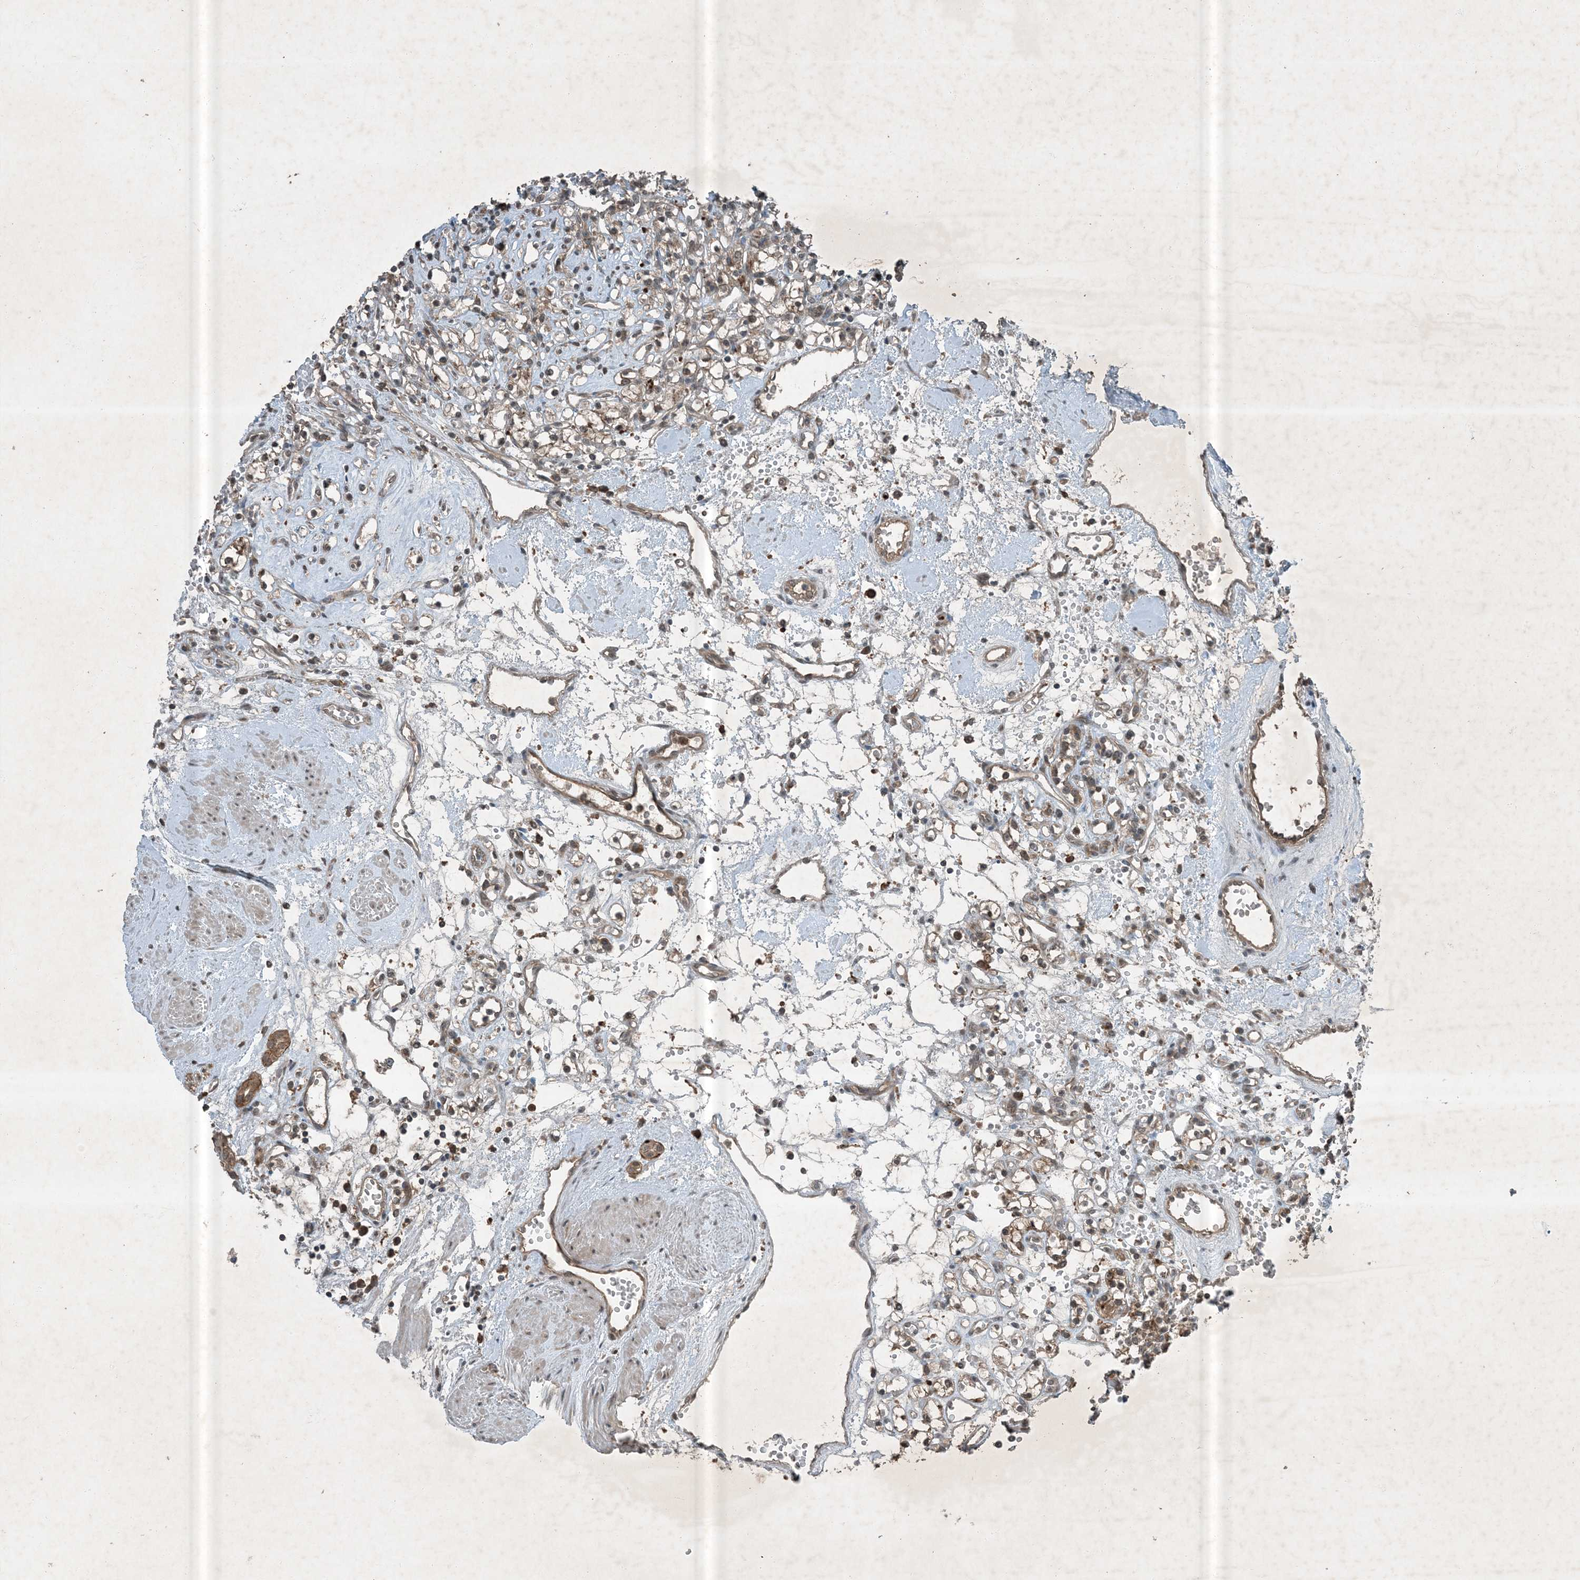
{"staining": {"intensity": "weak", "quantity": "25%-75%", "location": "cytoplasmic/membranous"}, "tissue": "renal cancer", "cell_type": "Tumor cells", "image_type": "cancer", "snomed": [{"axis": "morphology", "description": "Adenocarcinoma, NOS"}, {"axis": "topography", "description": "Kidney"}], "caption": "IHC of adenocarcinoma (renal) shows low levels of weak cytoplasmic/membranous positivity in about 25%-75% of tumor cells.", "gene": "MDN1", "patient": {"sex": "female", "age": 59}}